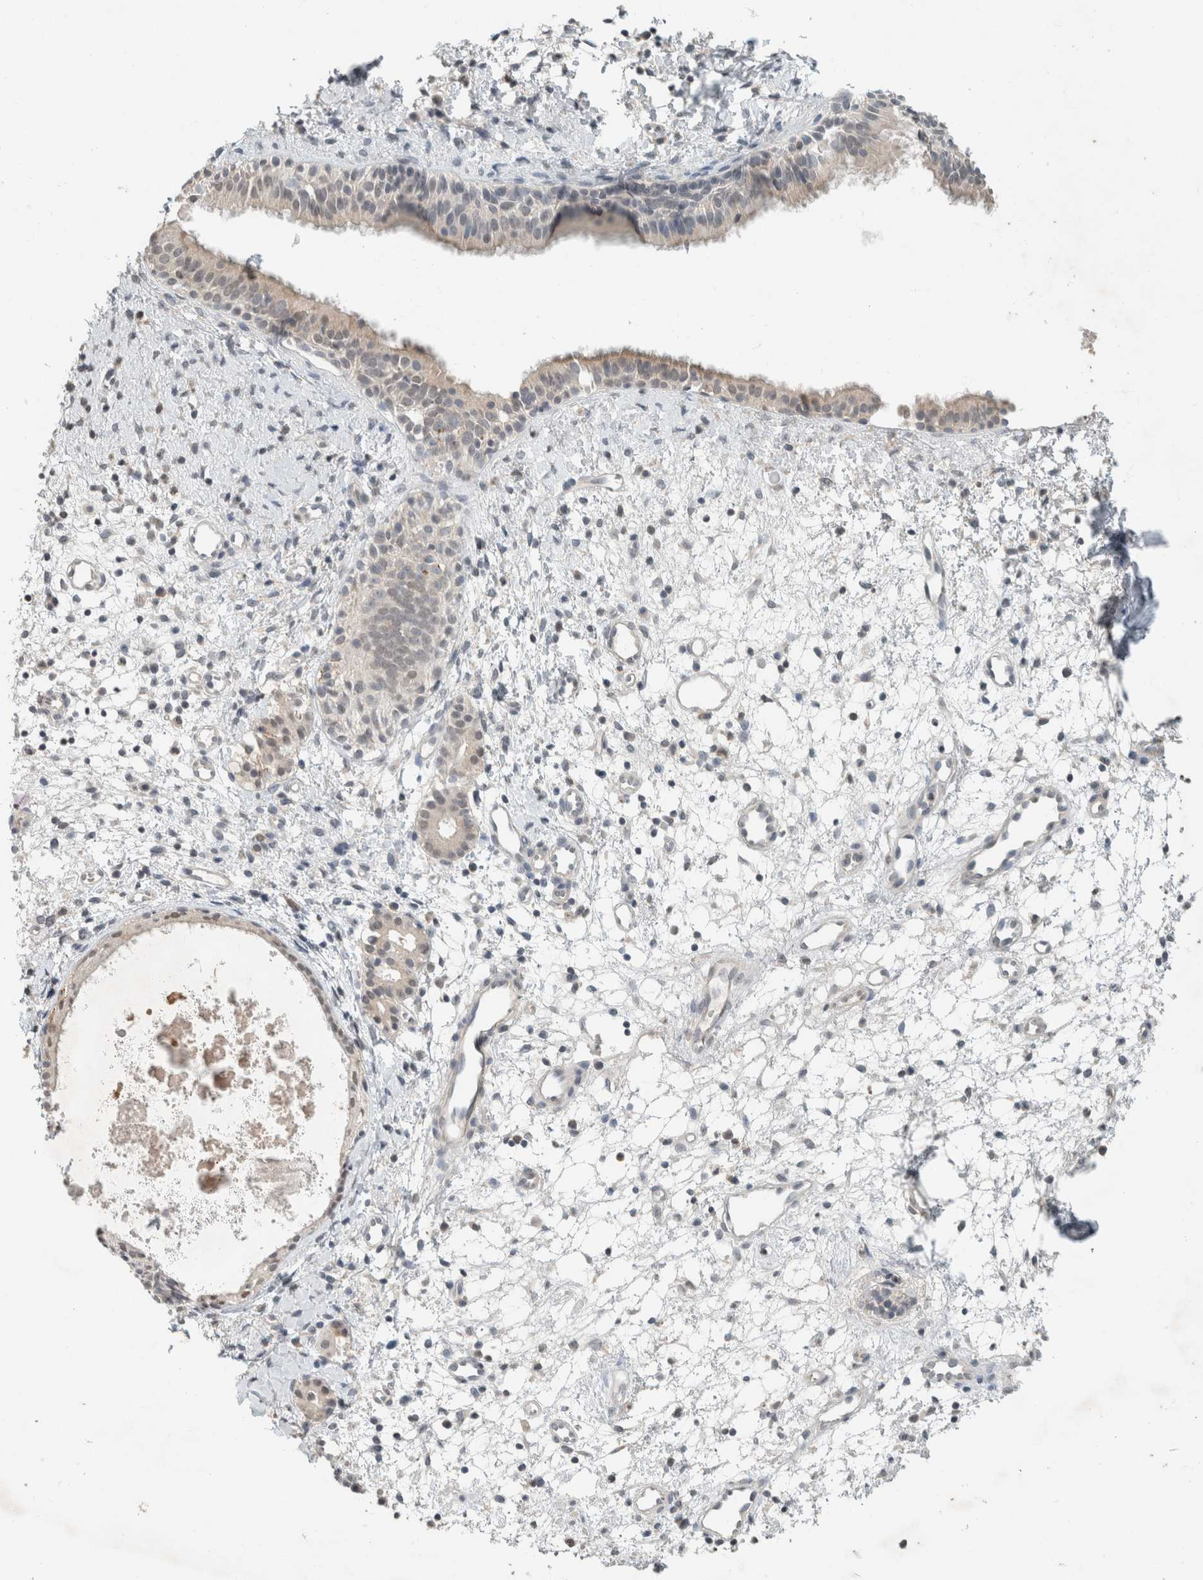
{"staining": {"intensity": "moderate", "quantity": ">75%", "location": "cytoplasmic/membranous"}, "tissue": "nasopharynx", "cell_type": "Respiratory epithelial cells", "image_type": "normal", "snomed": [{"axis": "morphology", "description": "Normal tissue, NOS"}, {"axis": "topography", "description": "Nasopharynx"}], "caption": "An image of human nasopharynx stained for a protein demonstrates moderate cytoplasmic/membranous brown staining in respiratory epithelial cells. (Stains: DAB (3,3'-diaminobenzidine) in brown, nuclei in blue, Microscopy: brightfield microscopy at high magnification).", "gene": "TRIT1", "patient": {"sex": "male", "age": 22}}